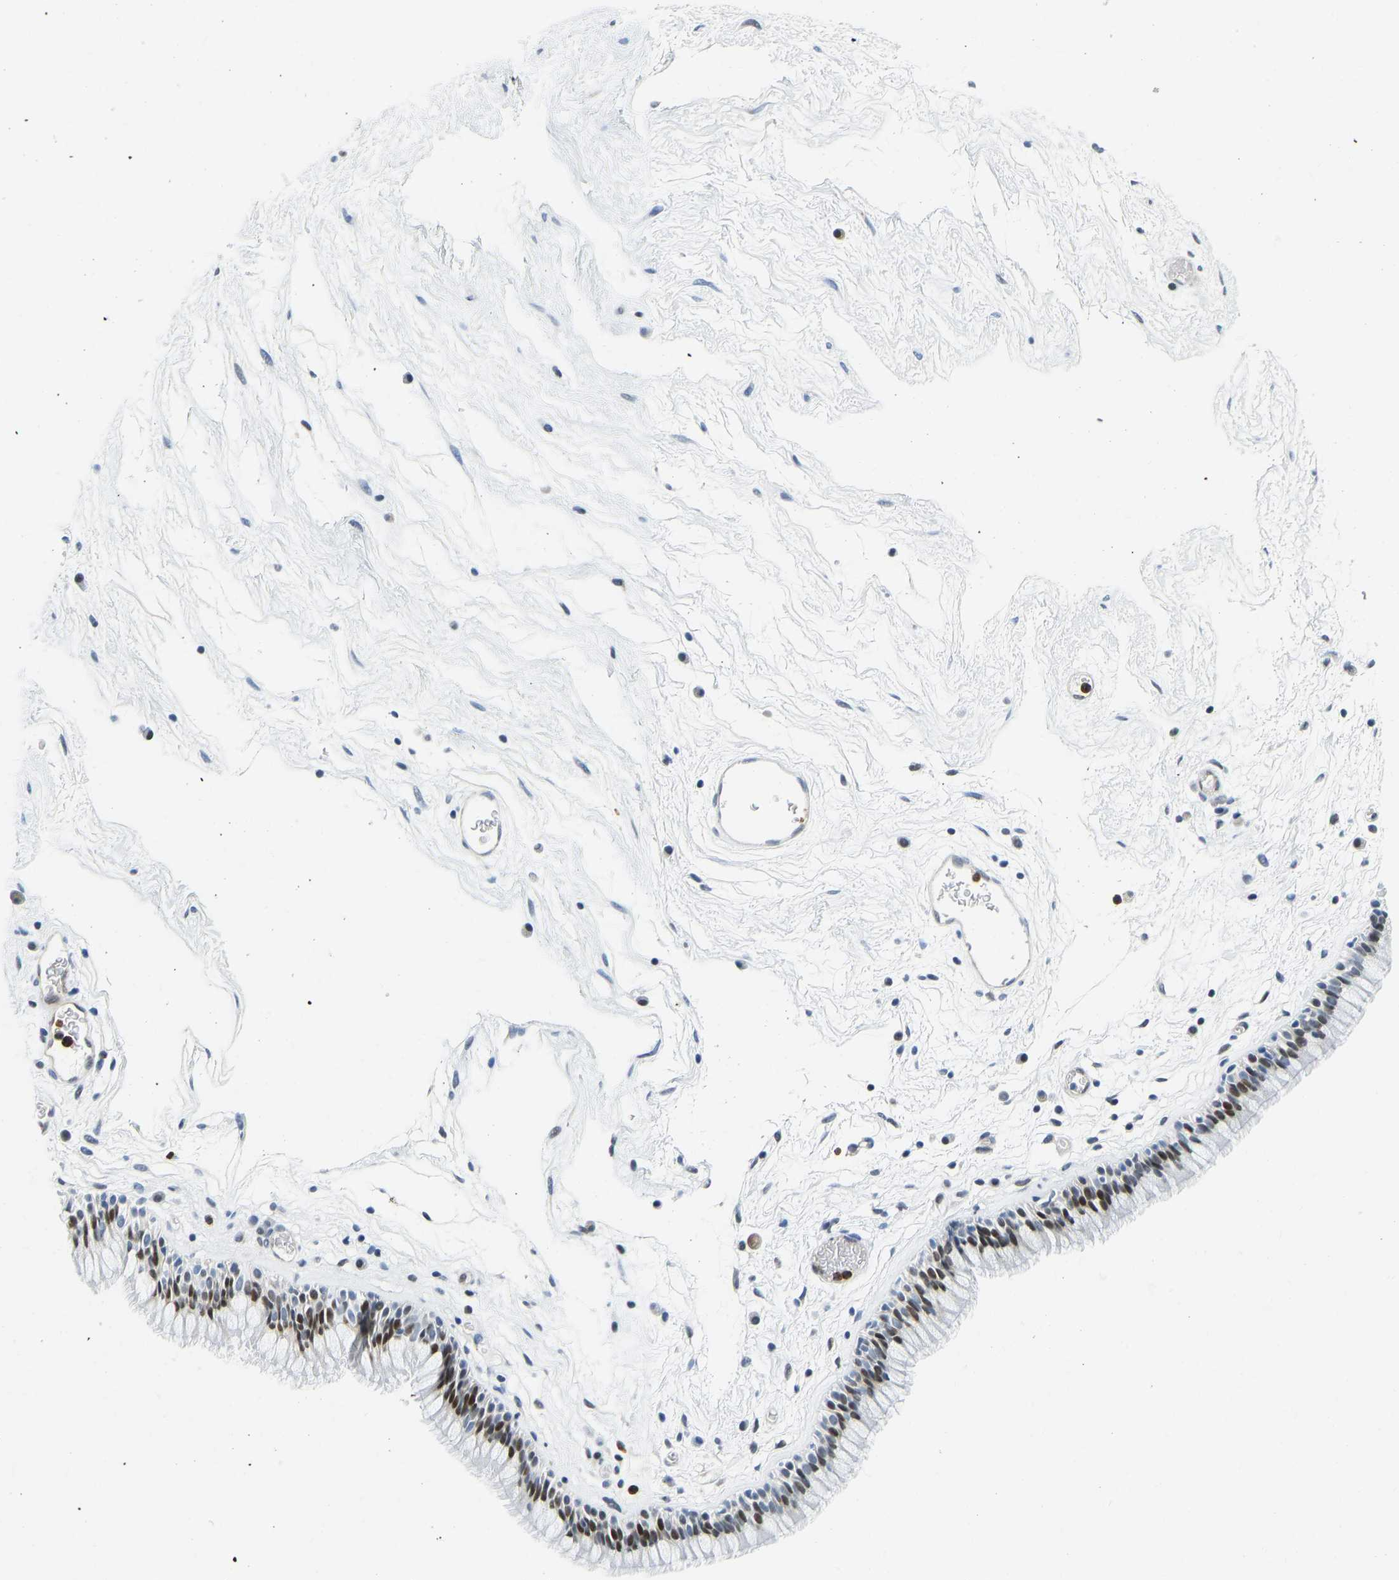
{"staining": {"intensity": "moderate", "quantity": "25%-75%", "location": "nuclear"}, "tissue": "nasopharynx", "cell_type": "Respiratory epithelial cells", "image_type": "normal", "snomed": [{"axis": "morphology", "description": "Normal tissue, NOS"}, {"axis": "morphology", "description": "Inflammation, NOS"}, {"axis": "topography", "description": "Nasopharynx"}], "caption": "Approximately 25%-75% of respiratory epithelial cells in normal human nasopharynx display moderate nuclear protein staining as visualized by brown immunohistochemical staining.", "gene": "HDAC5", "patient": {"sex": "male", "age": 48}}